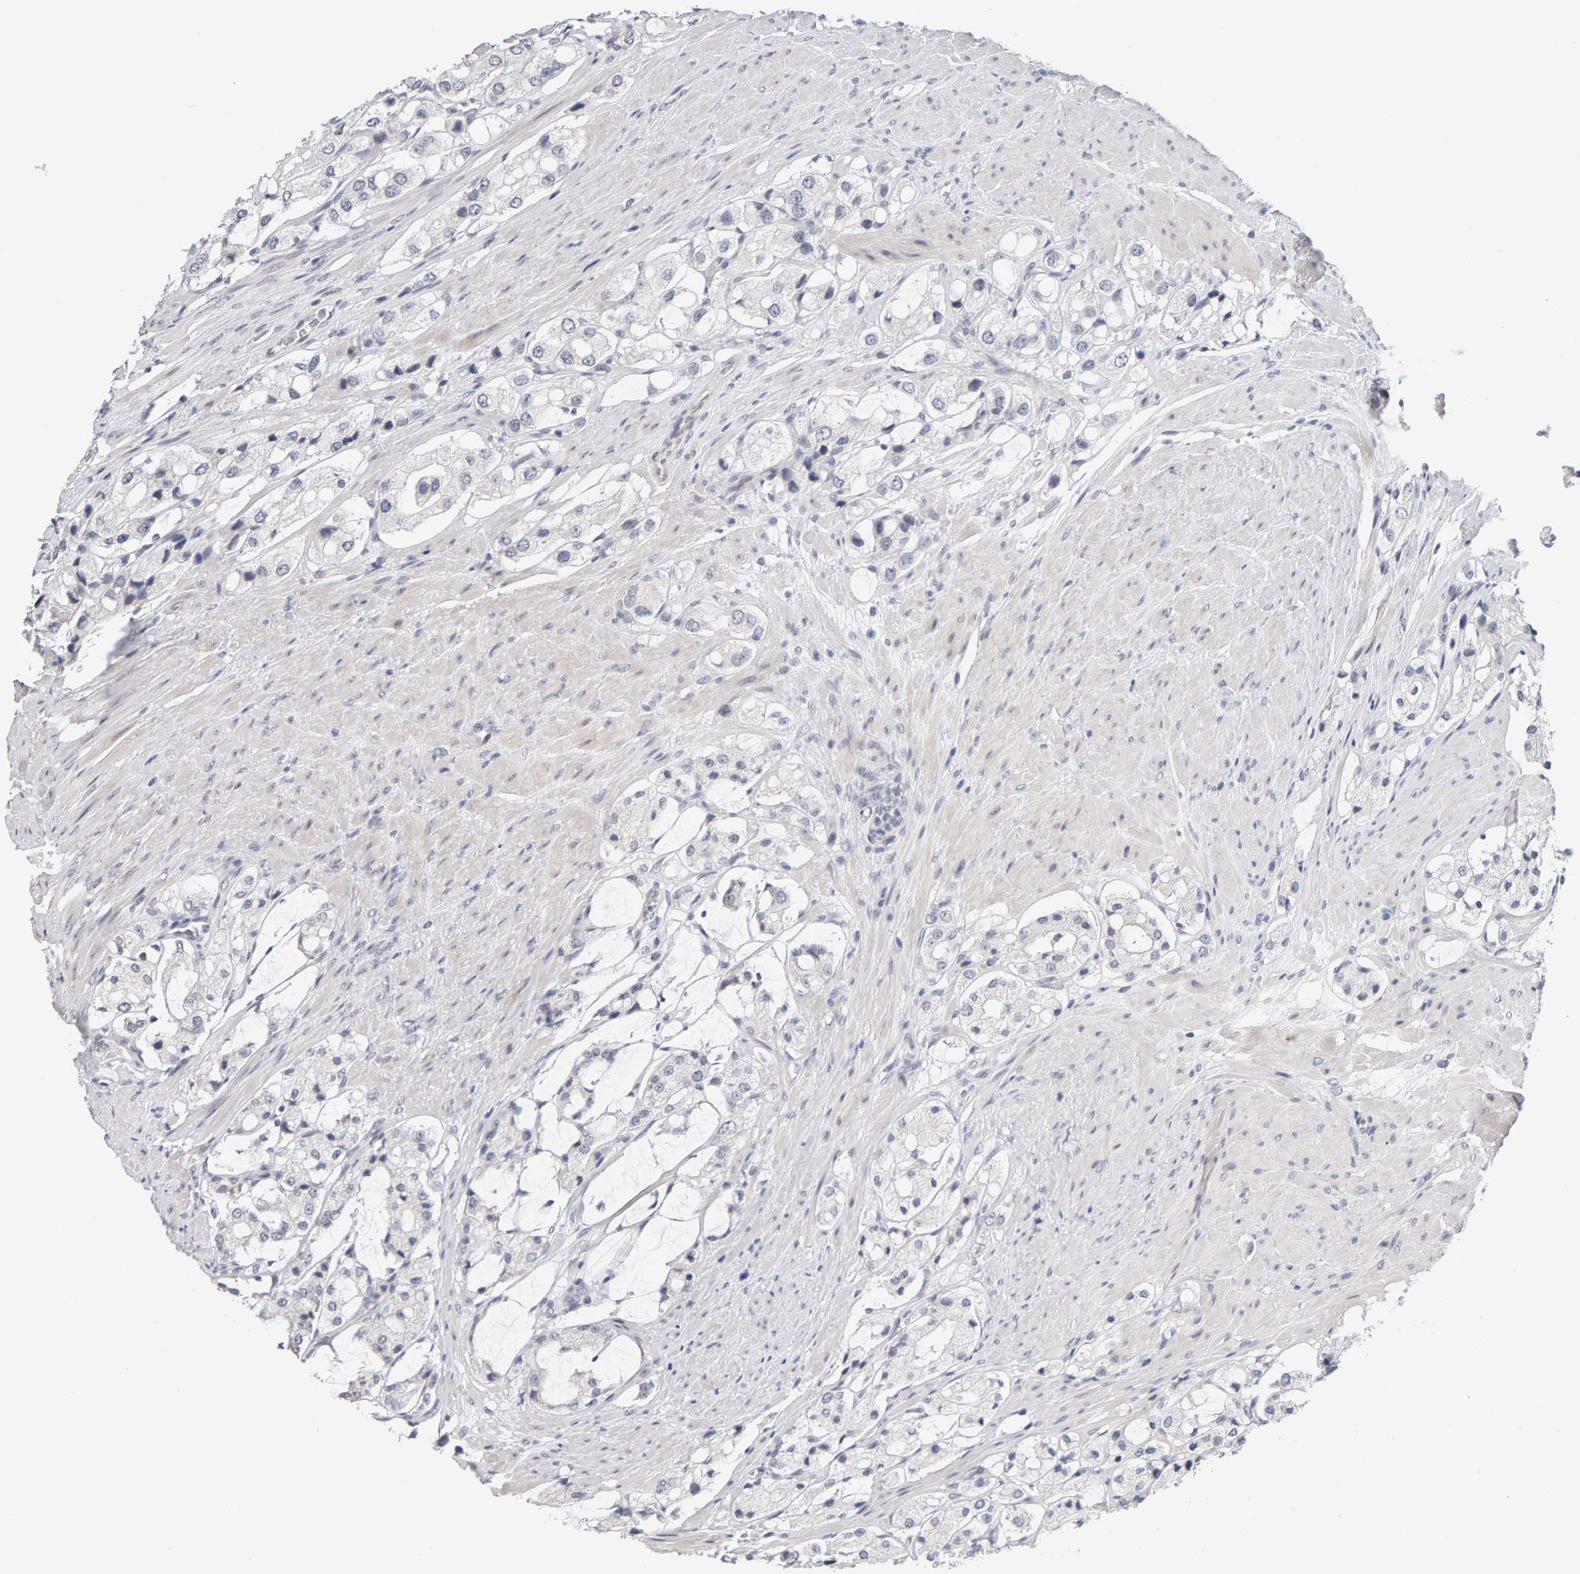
{"staining": {"intensity": "negative", "quantity": "none", "location": "none"}, "tissue": "prostate cancer", "cell_type": "Tumor cells", "image_type": "cancer", "snomed": [{"axis": "morphology", "description": "Adenocarcinoma, High grade"}, {"axis": "topography", "description": "Prostate"}], "caption": "There is no significant positivity in tumor cells of adenocarcinoma (high-grade) (prostate). (DAB (3,3'-diaminobenzidine) immunohistochemistry visualized using brightfield microscopy, high magnification).", "gene": "HNF4A", "patient": {"sex": "male", "age": 65}}